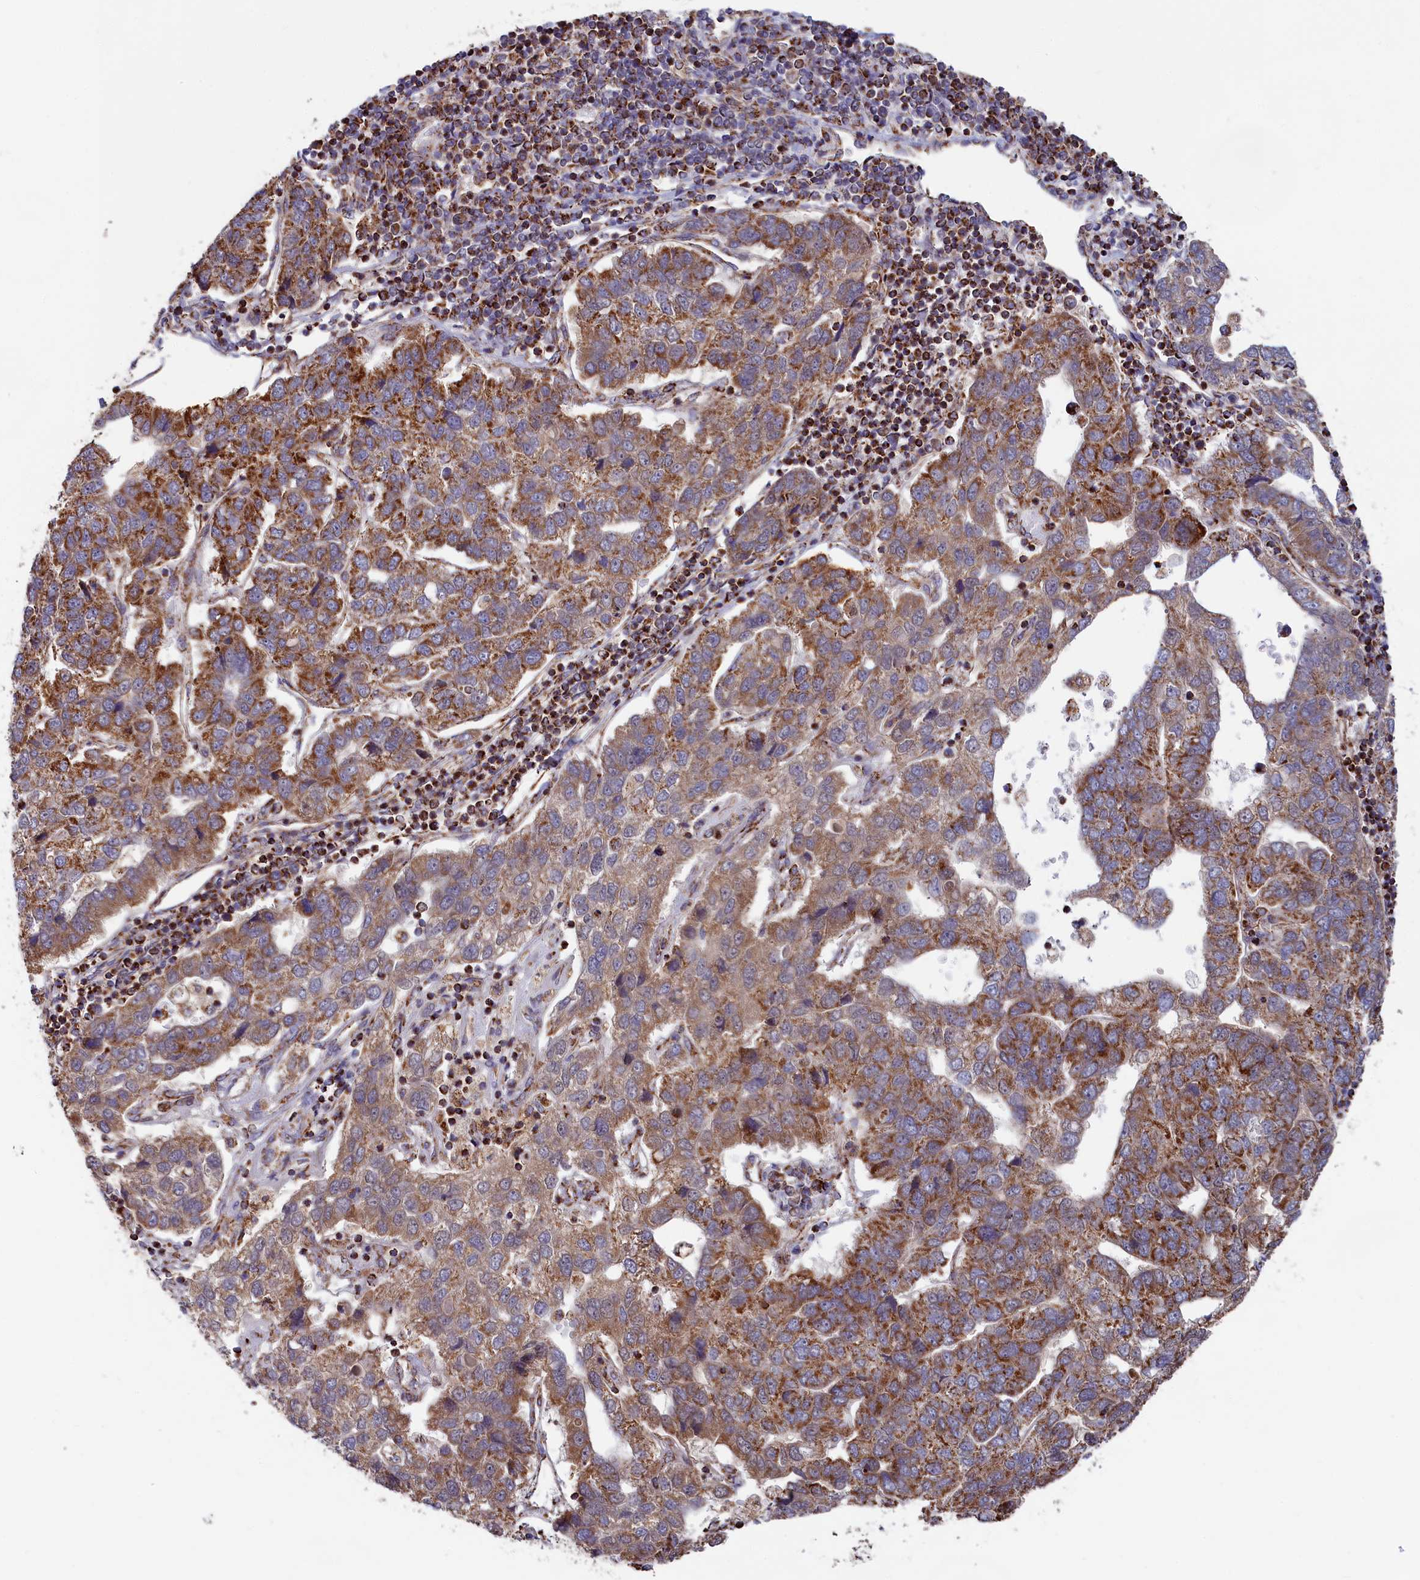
{"staining": {"intensity": "moderate", "quantity": ">75%", "location": "cytoplasmic/membranous"}, "tissue": "pancreatic cancer", "cell_type": "Tumor cells", "image_type": "cancer", "snomed": [{"axis": "morphology", "description": "Adenocarcinoma, NOS"}, {"axis": "topography", "description": "Pancreas"}], "caption": "Pancreatic cancer stained with a brown dye reveals moderate cytoplasmic/membranous positive expression in about >75% of tumor cells.", "gene": "MACROD1", "patient": {"sex": "female", "age": 61}}